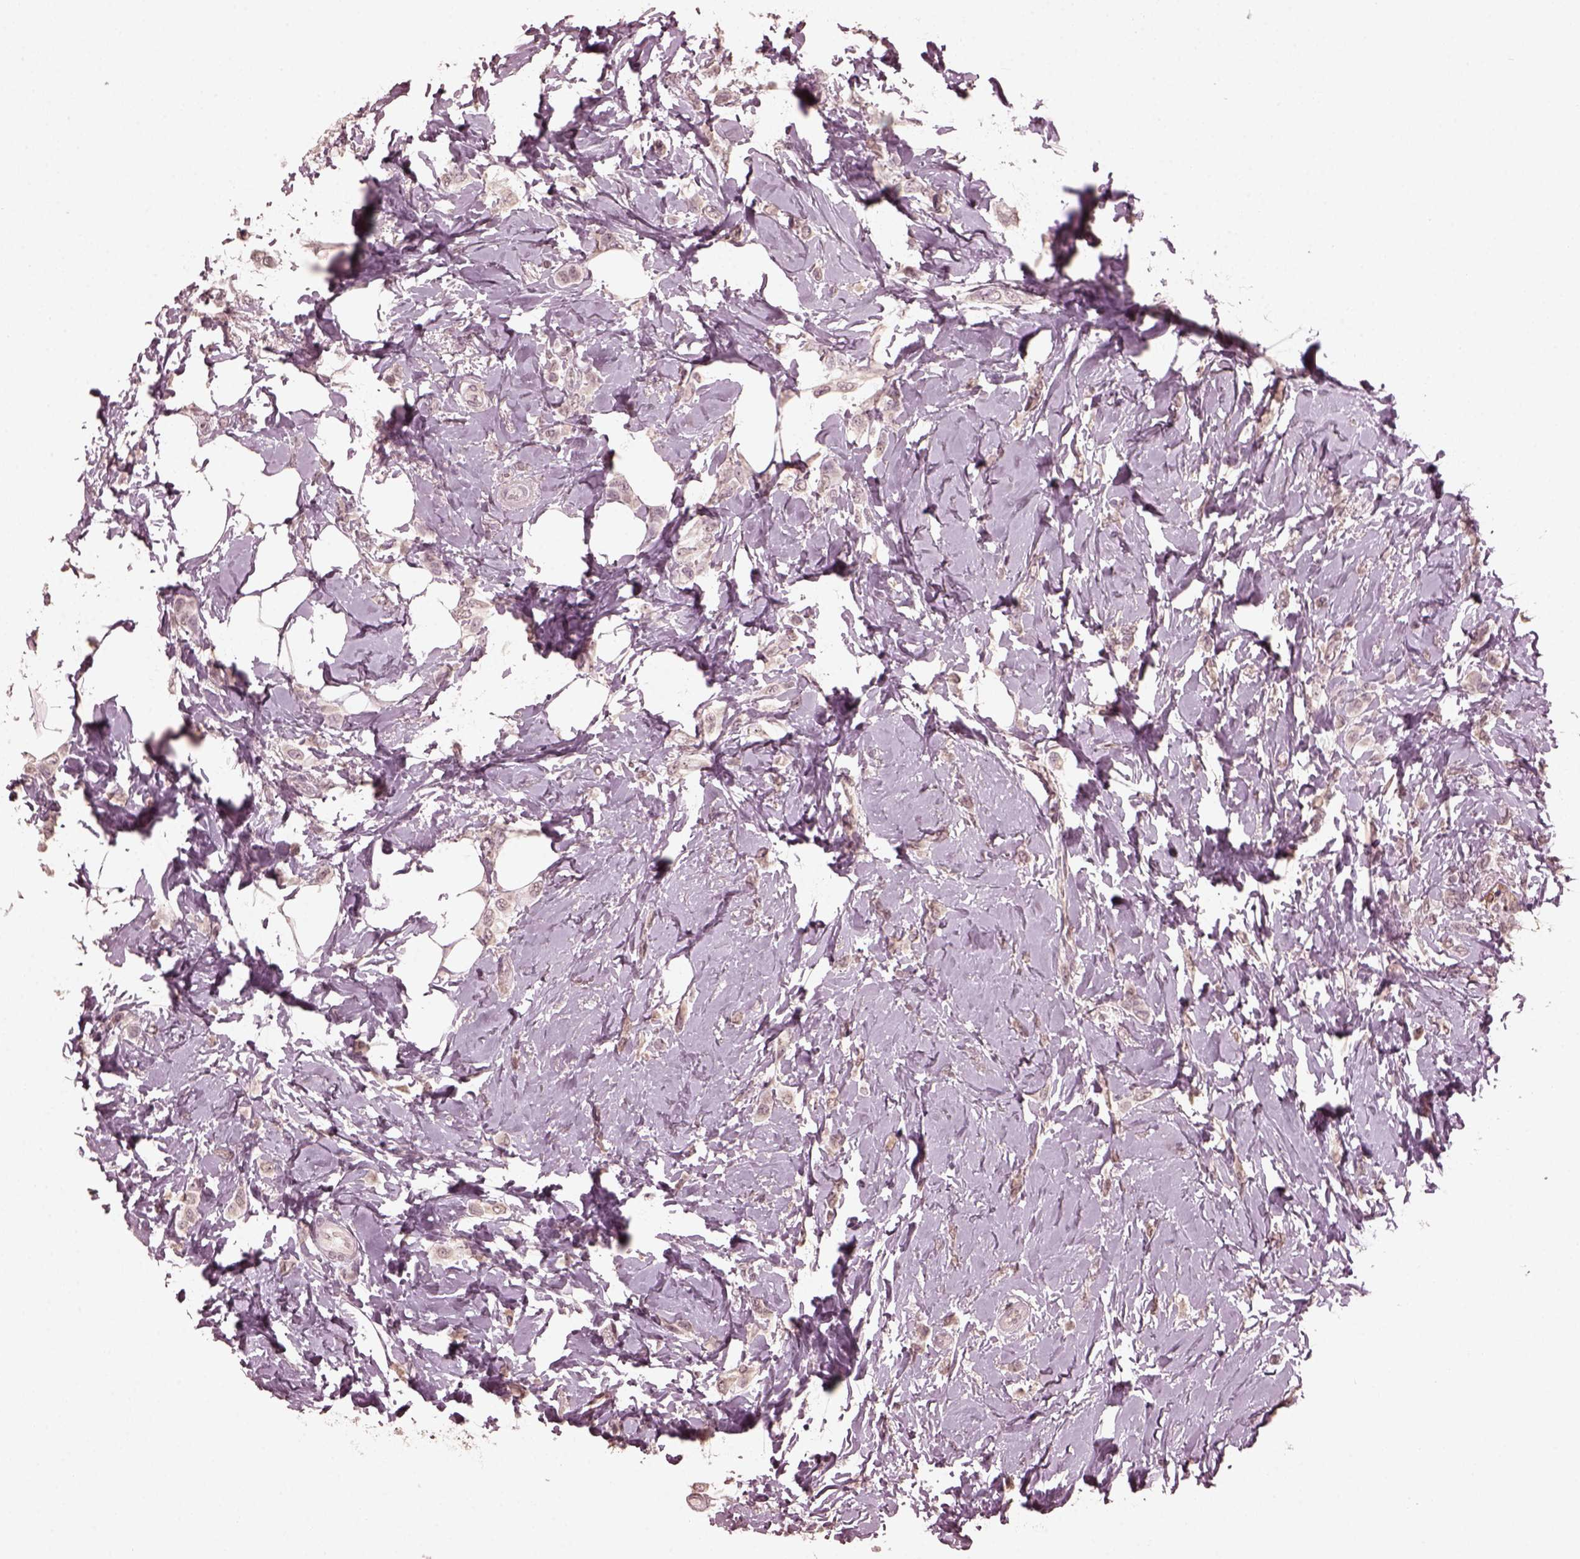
{"staining": {"intensity": "negative", "quantity": "none", "location": "none"}, "tissue": "breast cancer", "cell_type": "Tumor cells", "image_type": "cancer", "snomed": [{"axis": "morphology", "description": "Lobular carcinoma"}, {"axis": "topography", "description": "Breast"}], "caption": "Immunohistochemistry (IHC) image of neoplastic tissue: human breast cancer (lobular carcinoma) stained with DAB (3,3'-diaminobenzidine) displays no significant protein staining in tumor cells. Nuclei are stained in blue.", "gene": "KRT79", "patient": {"sex": "female", "age": 66}}